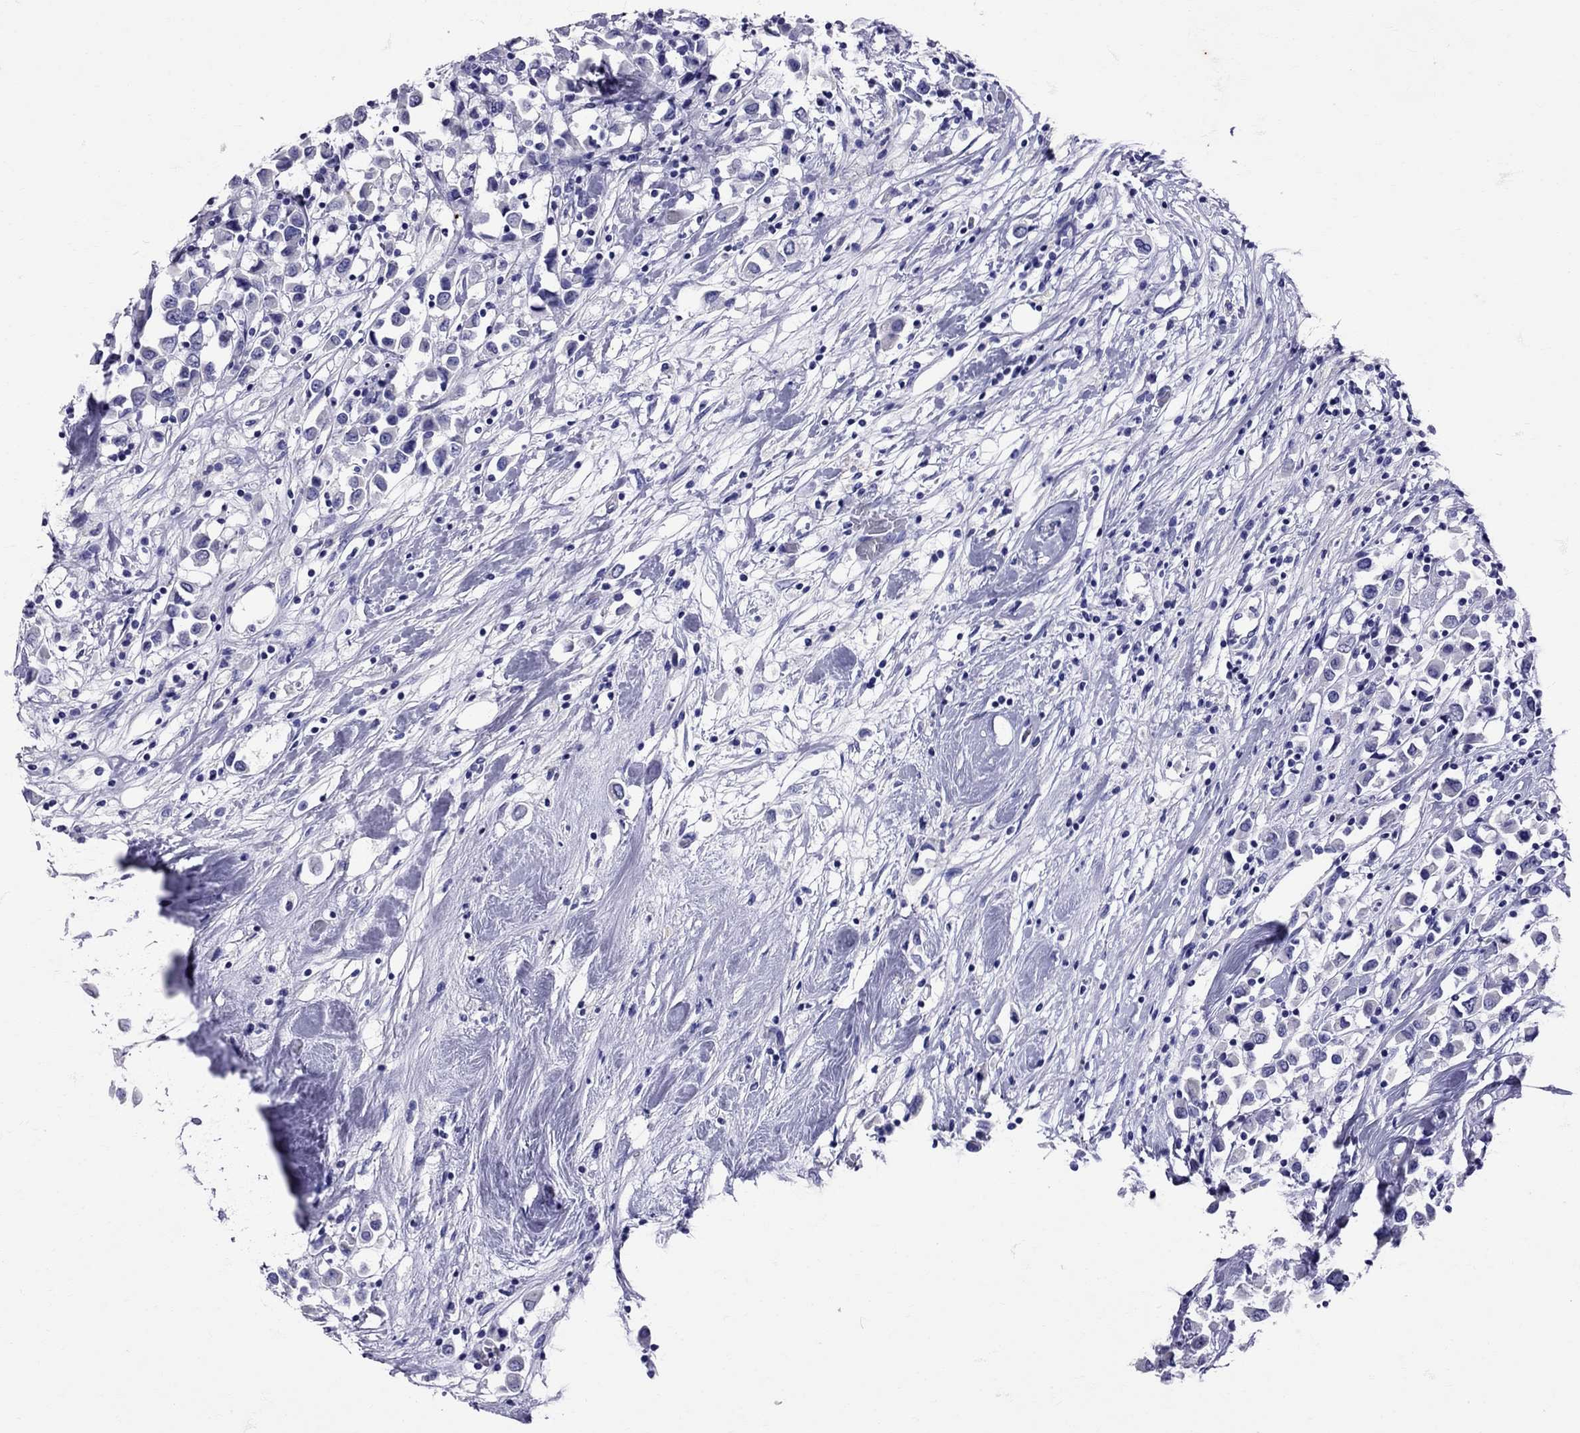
{"staining": {"intensity": "negative", "quantity": "none", "location": "none"}, "tissue": "breast cancer", "cell_type": "Tumor cells", "image_type": "cancer", "snomed": [{"axis": "morphology", "description": "Duct carcinoma"}, {"axis": "topography", "description": "Breast"}], "caption": "This is an immunohistochemistry (IHC) micrograph of human breast invasive ductal carcinoma. There is no positivity in tumor cells.", "gene": "AVP", "patient": {"sex": "female", "age": 61}}